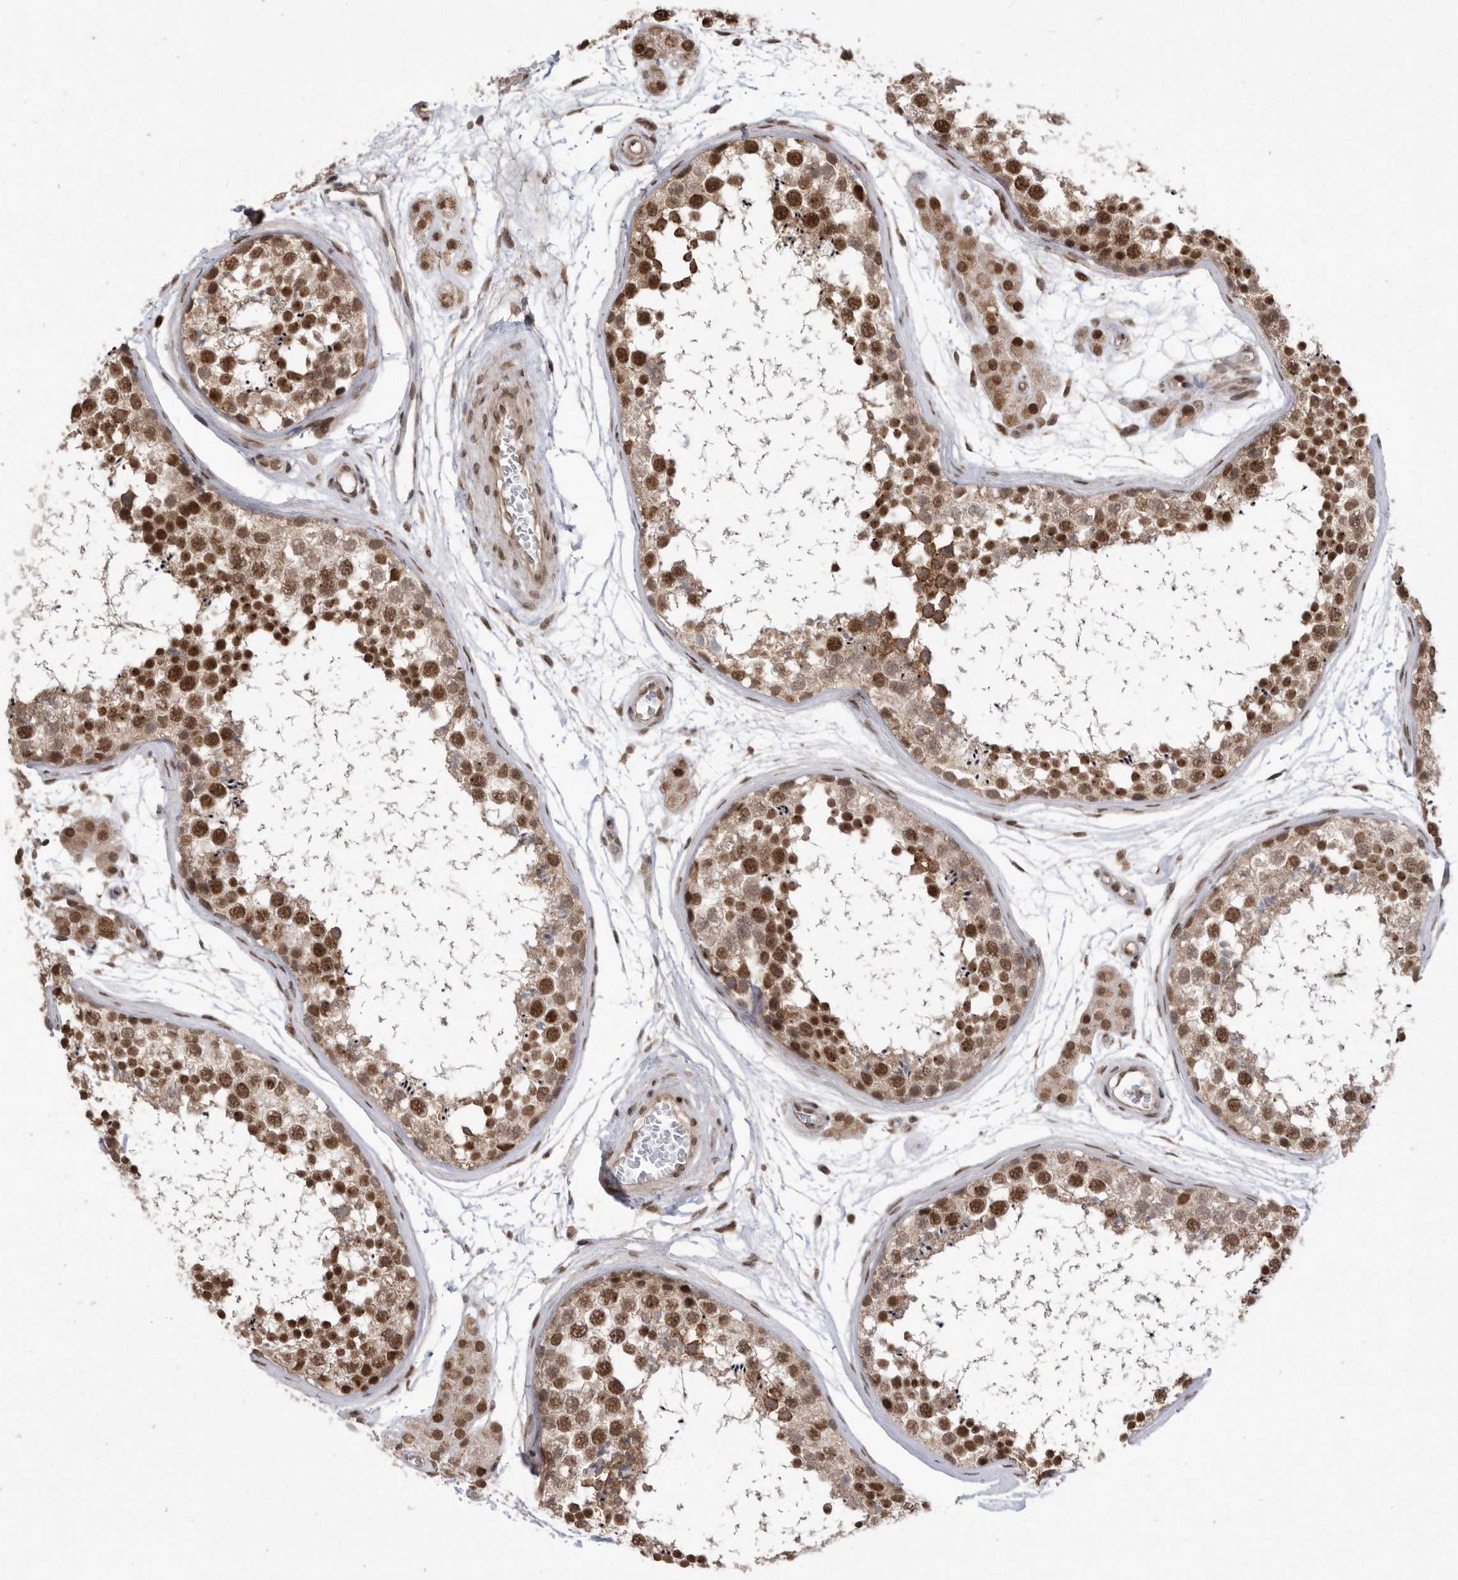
{"staining": {"intensity": "strong", "quantity": ">75%", "location": "cytoplasmic/membranous,nuclear"}, "tissue": "testis", "cell_type": "Cells in seminiferous ducts", "image_type": "normal", "snomed": [{"axis": "morphology", "description": "Normal tissue, NOS"}, {"axis": "topography", "description": "Testis"}], "caption": "Cells in seminiferous ducts exhibit high levels of strong cytoplasmic/membranous,nuclear positivity in about >75% of cells in unremarkable human testis. (DAB = brown stain, brightfield microscopy at high magnification).", "gene": "TDRD3", "patient": {"sex": "male", "age": 56}}